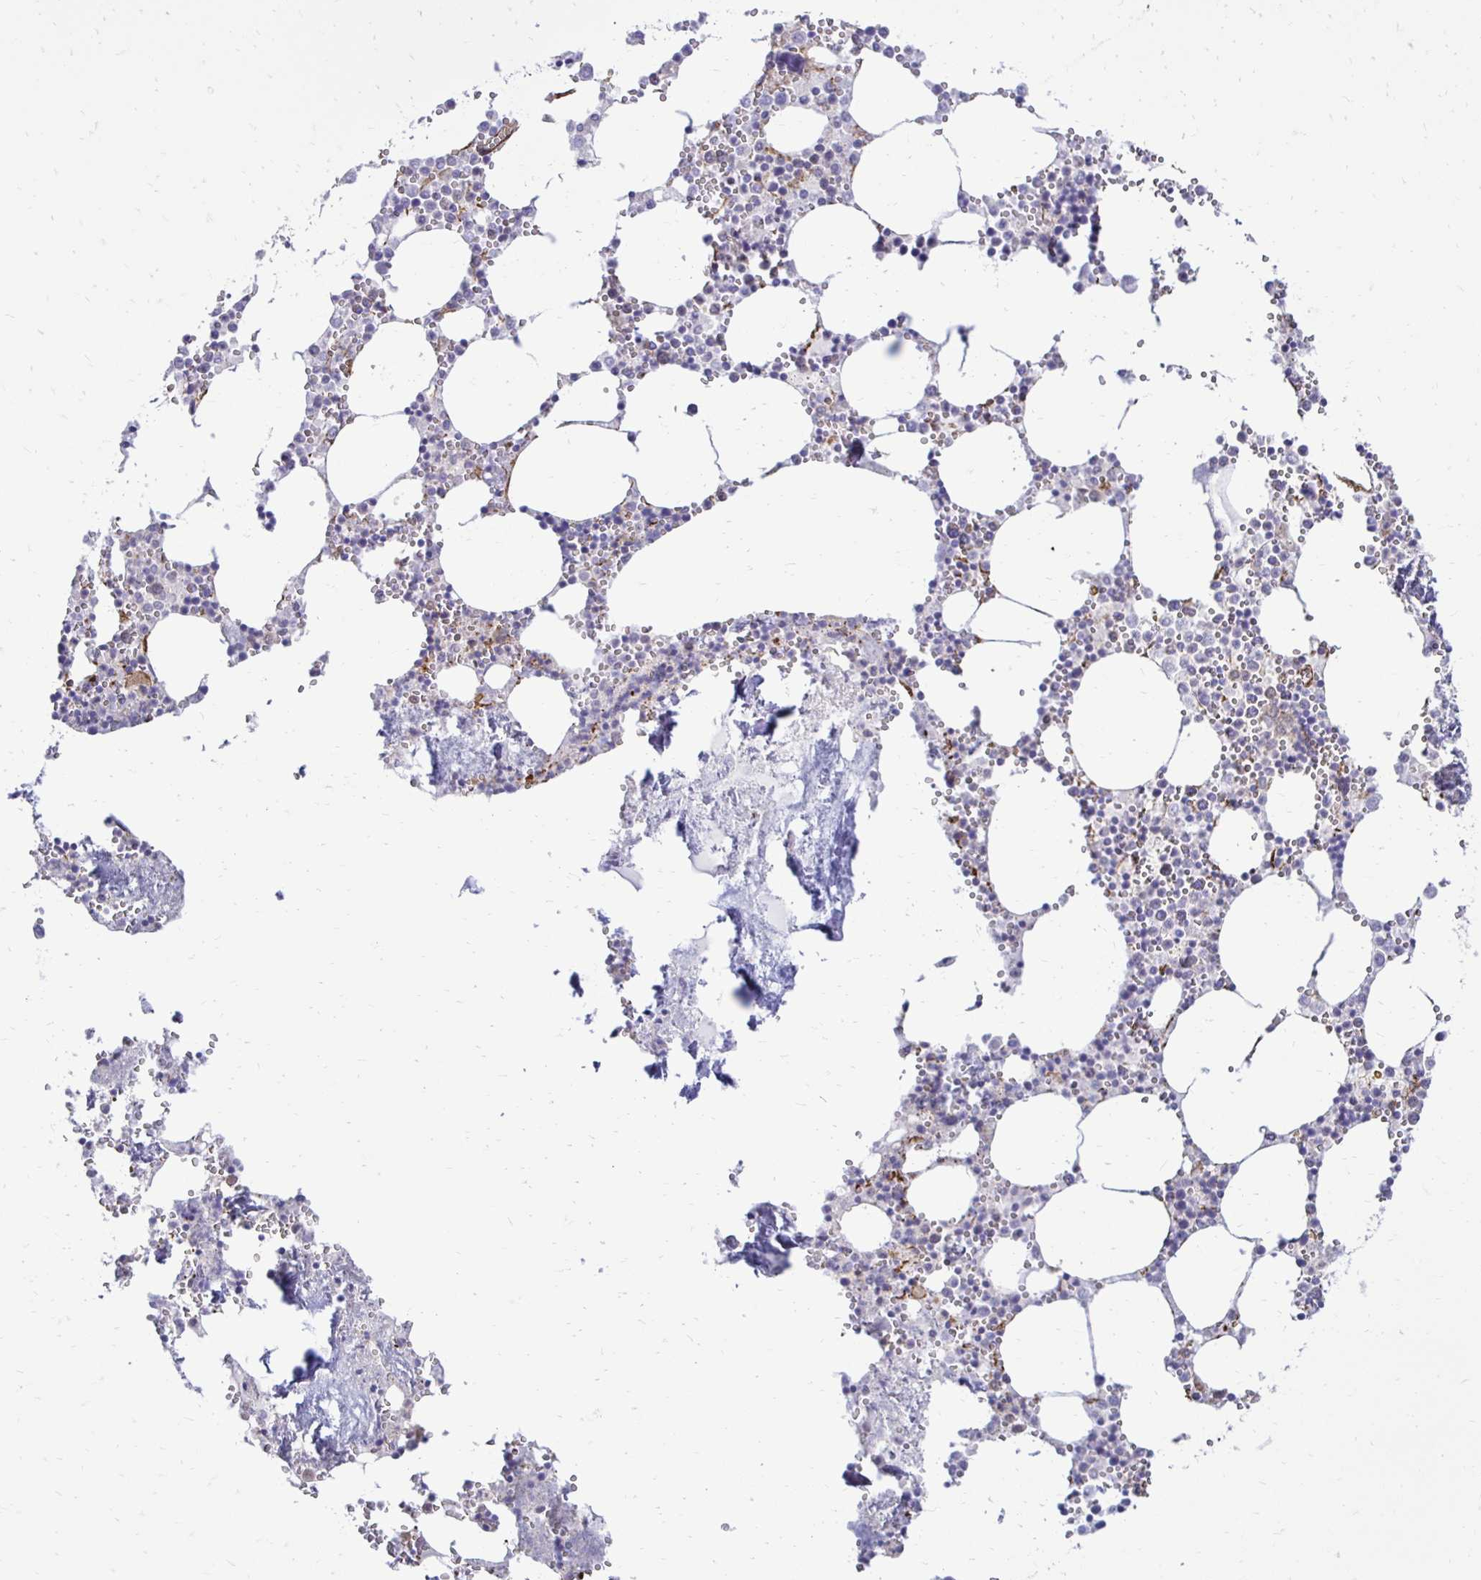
{"staining": {"intensity": "moderate", "quantity": "<25%", "location": "cytoplasmic/membranous"}, "tissue": "bone marrow", "cell_type": "Hematopoietic cells", "image_type": "normal", "snomed": [{"axis": "morphology", "description": "Normal tissue, NOS"}, {"axis": "topography", "description": "Bone marrow"}], "caption": "A low amount of moderate cytoplasmic/membranous positivity is seen in about <25% of hematopoietic cells in unremarkable bone marrow.", "gene": "CTPS1", "patient": {"sex": "male", "age": 54}}